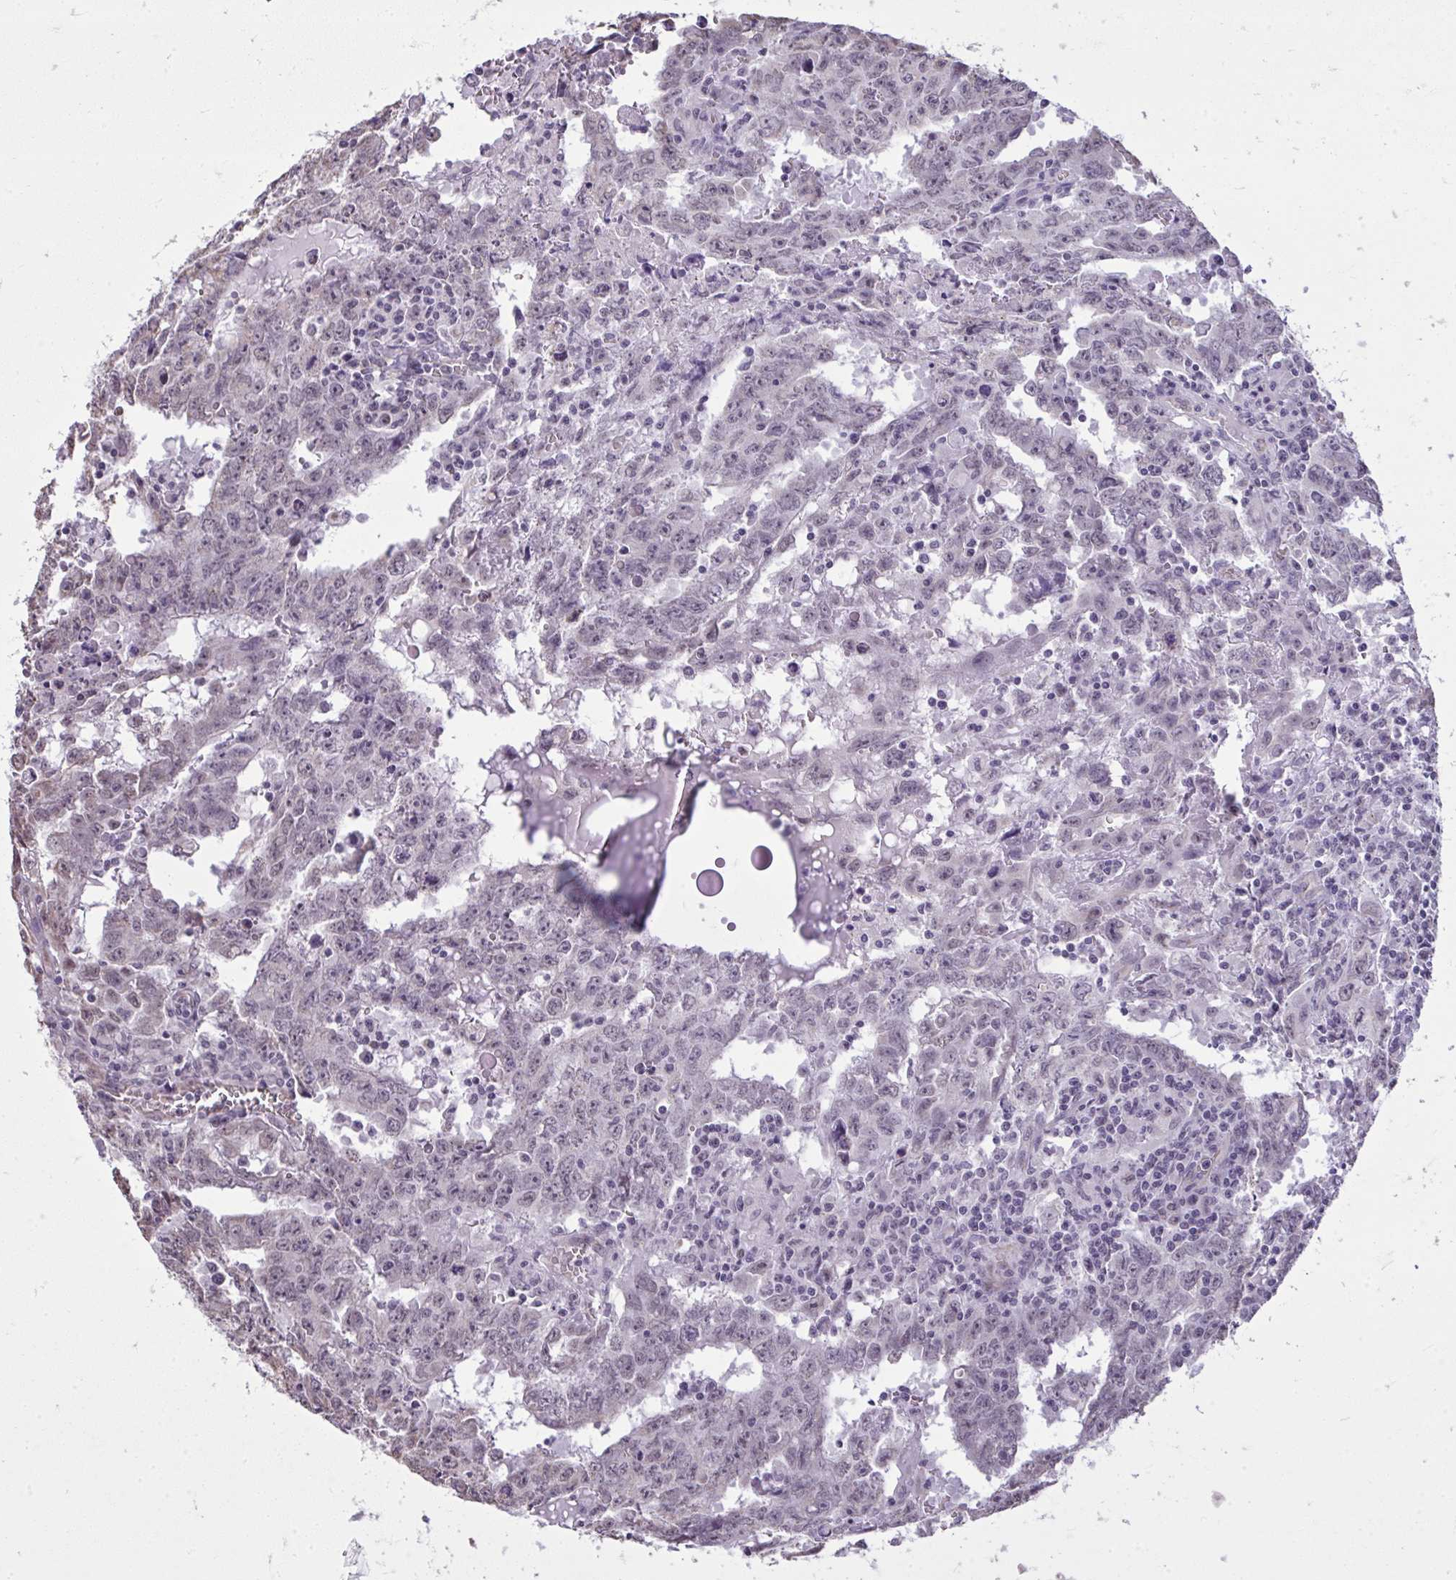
{"staining": {"intensity": "negative", "quantity": "none", "location": "none"}, "tissue": "testis cancer", "cell_type": "Tumor cells", "image_type": "cancer", "snomed": [{"axis": "morphology", "description": "Carcinoma, Embryonal, NOS"}, {"axis": "topography", "description": "Testis"}], "caption": "Testis cancer was stained to show a protein in brown. There is no significant staining in tumor cells.", "gene": "NPPA", "patient": {"sex": "male", "age": 22}}